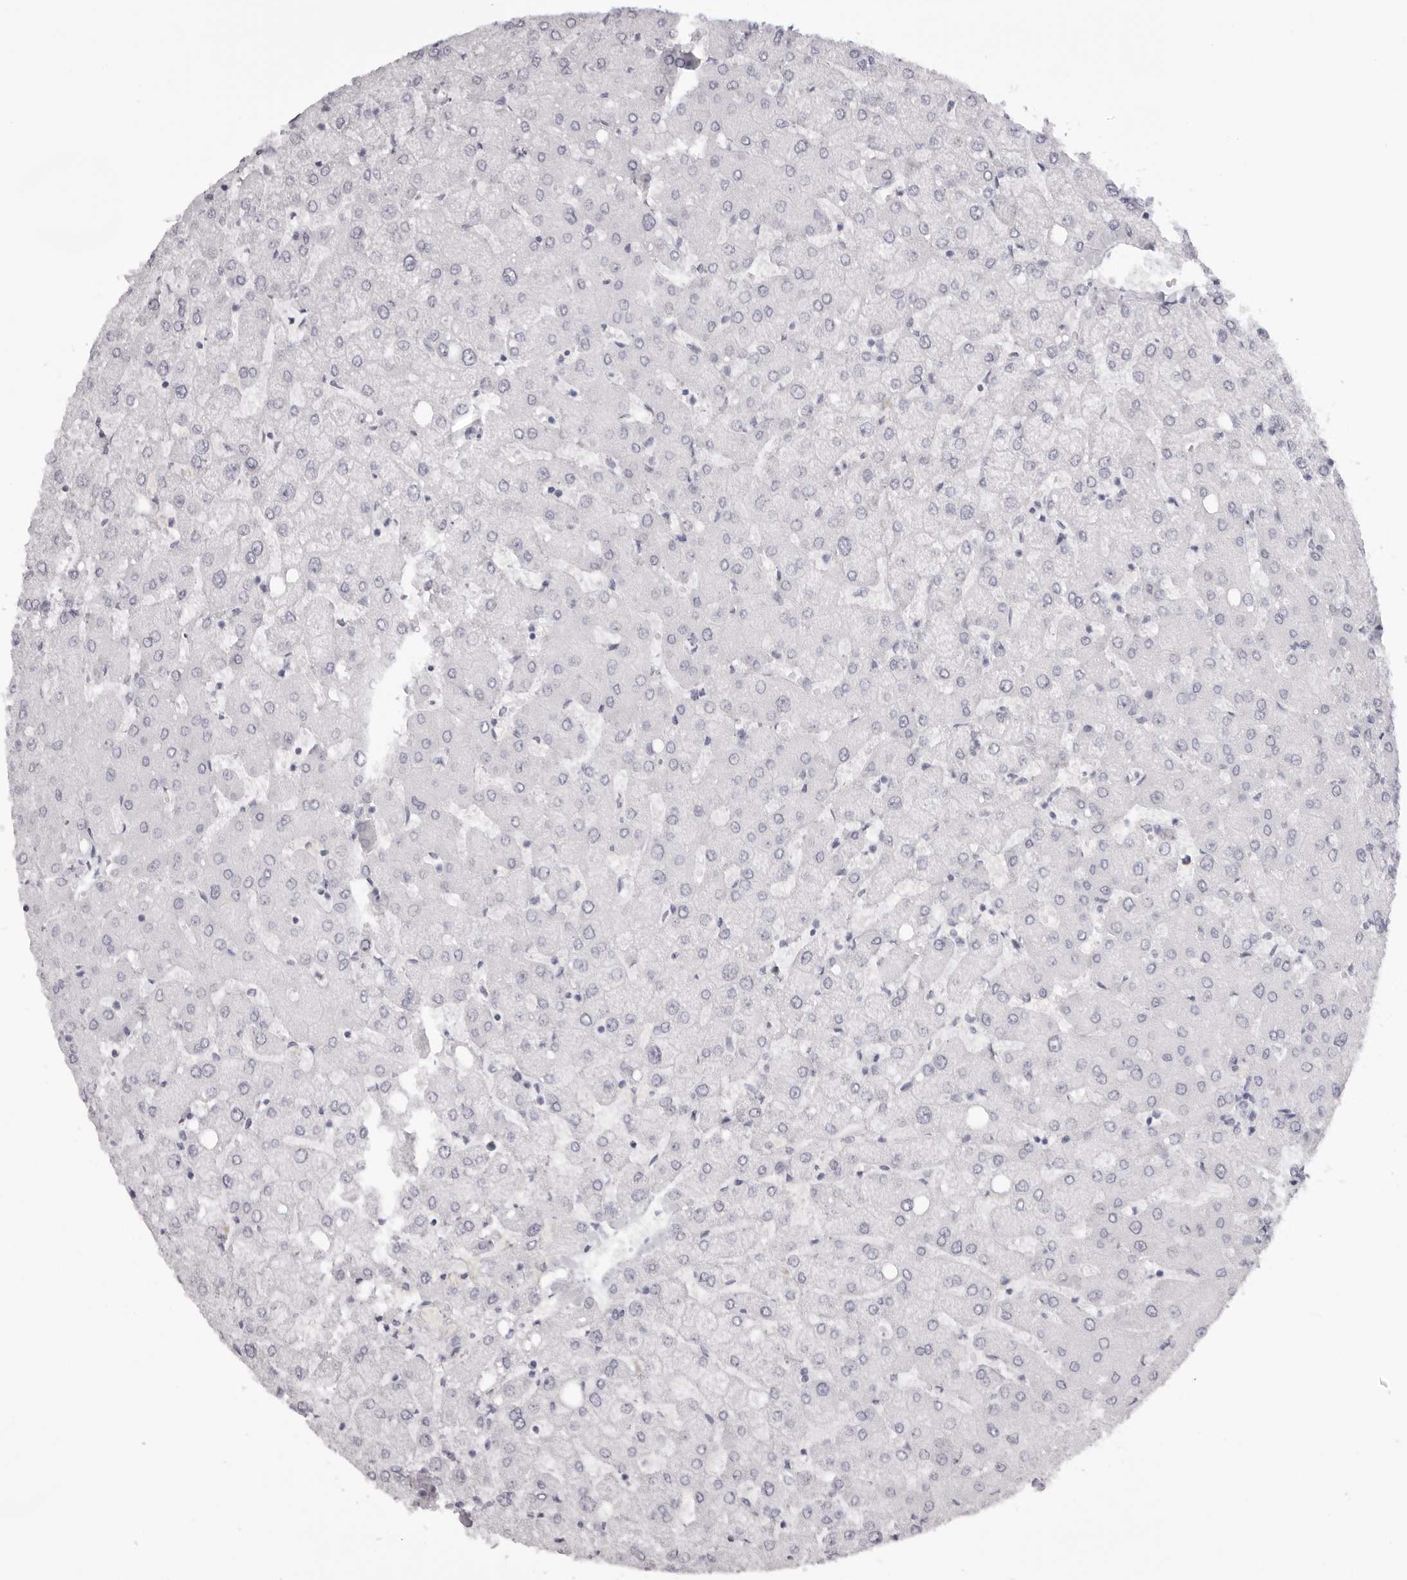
{"staining": {"intensity": "negative", "quantity": "none", "location": "none"}, "tissue": "liver", "cell_type": "Cholangiocytes", "image_type": "normal", "snomed": [{"axis": "morphology", "description": "Normal tissue, NOS"}, {"axis": "topography", "description": "Liver"}], "caption": "IHC of benign human liver reveals no positivity in cholangiocytes. (Immunohistochemistry, brightfield microscopy, high magnification).", "gene": "RHO", "patient": {"sex": "female", "age": 54}}